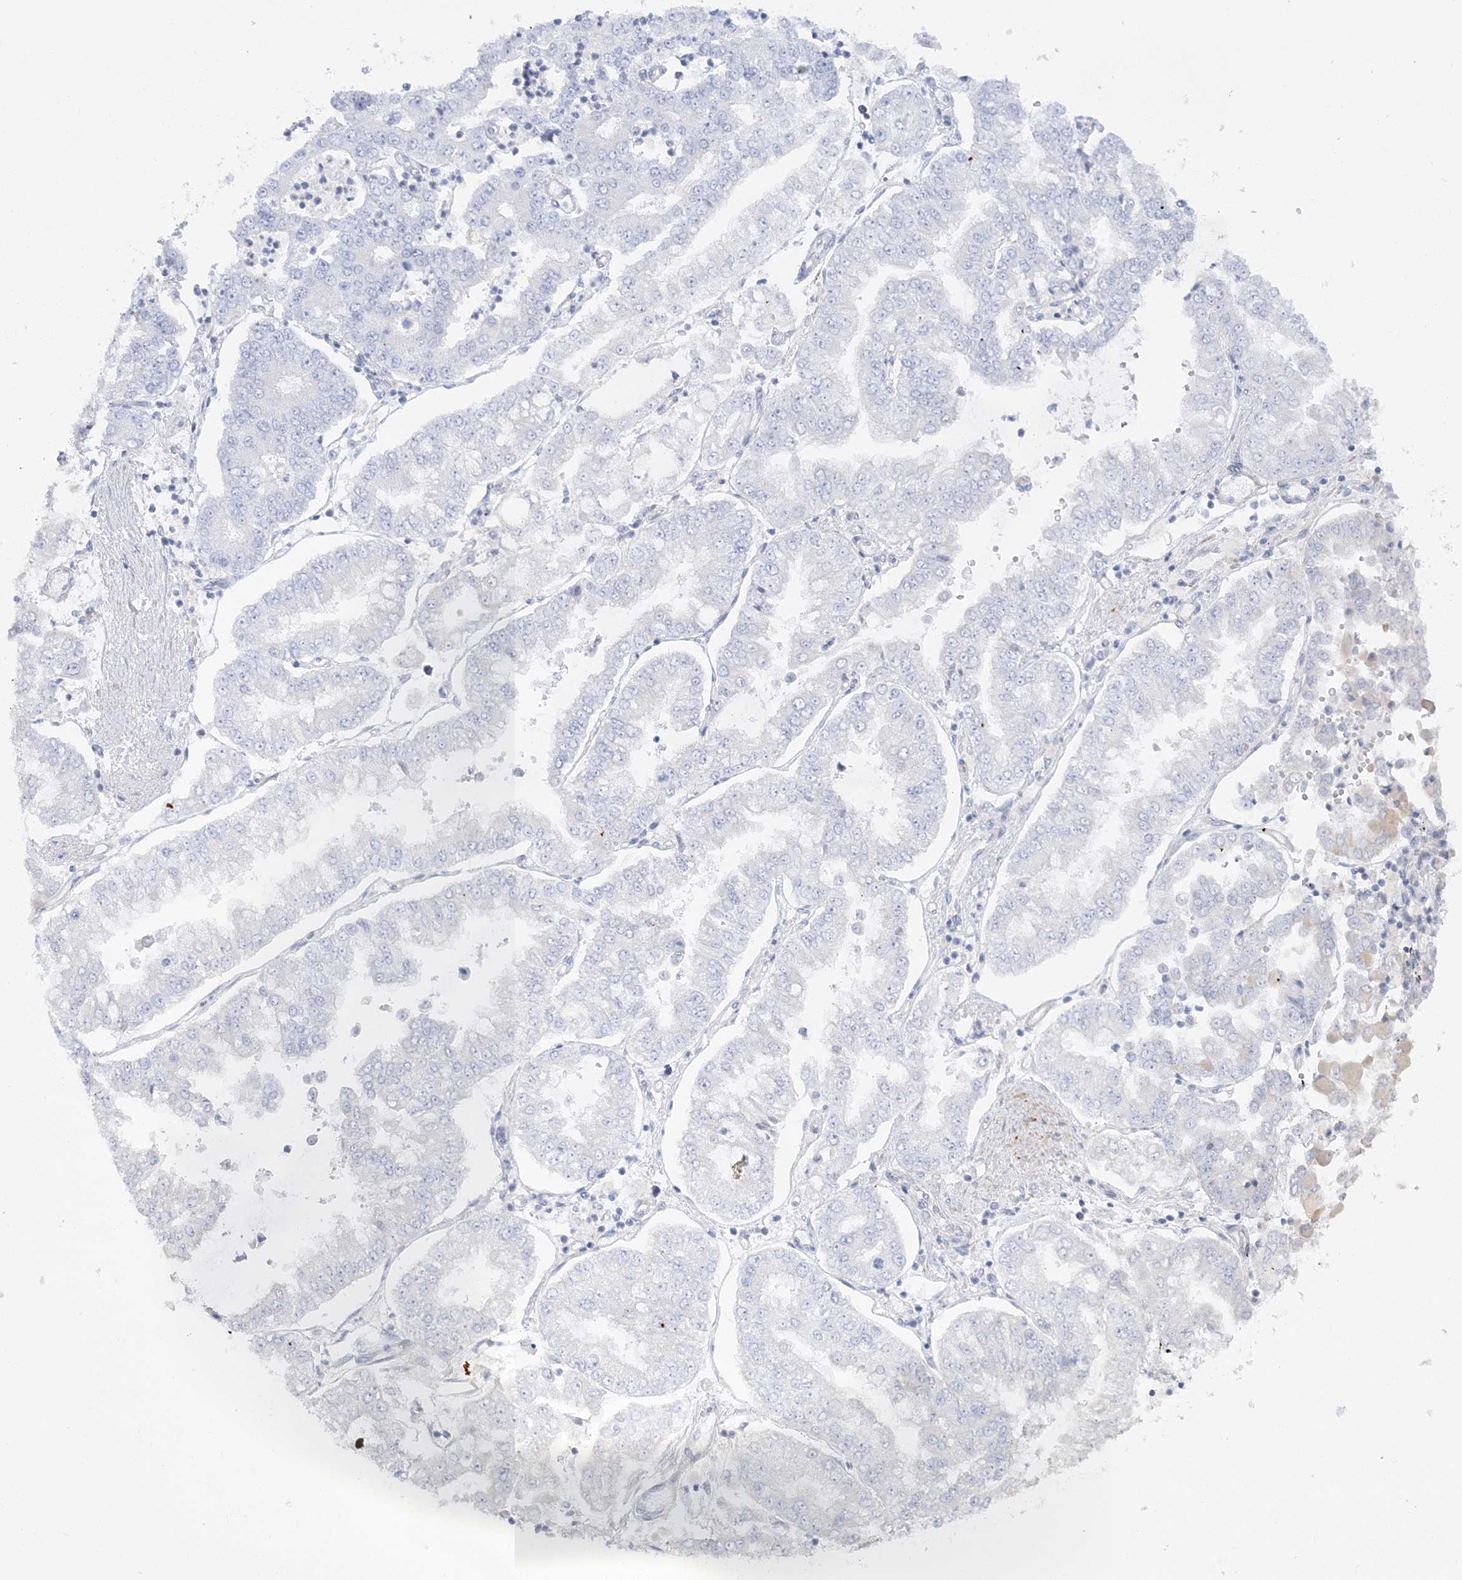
{"staining": {"intensity": "negative", "quantity": "none", "location": "none"}, "tissue": "stomach cancer", "cell_type": "Tumor cells", "image_type": "cancer", "snomed": [{"axis": "morphology", "description": "Adenocarcinoma, NOS"}, {"axis": "topography", "description": "Stomach"}], "caption": "Image shows no protein positivity in tumor cells of stomach cancer tissue.", "gene": "SCLT1", "patient": {"sex": "male", "age": 76}}